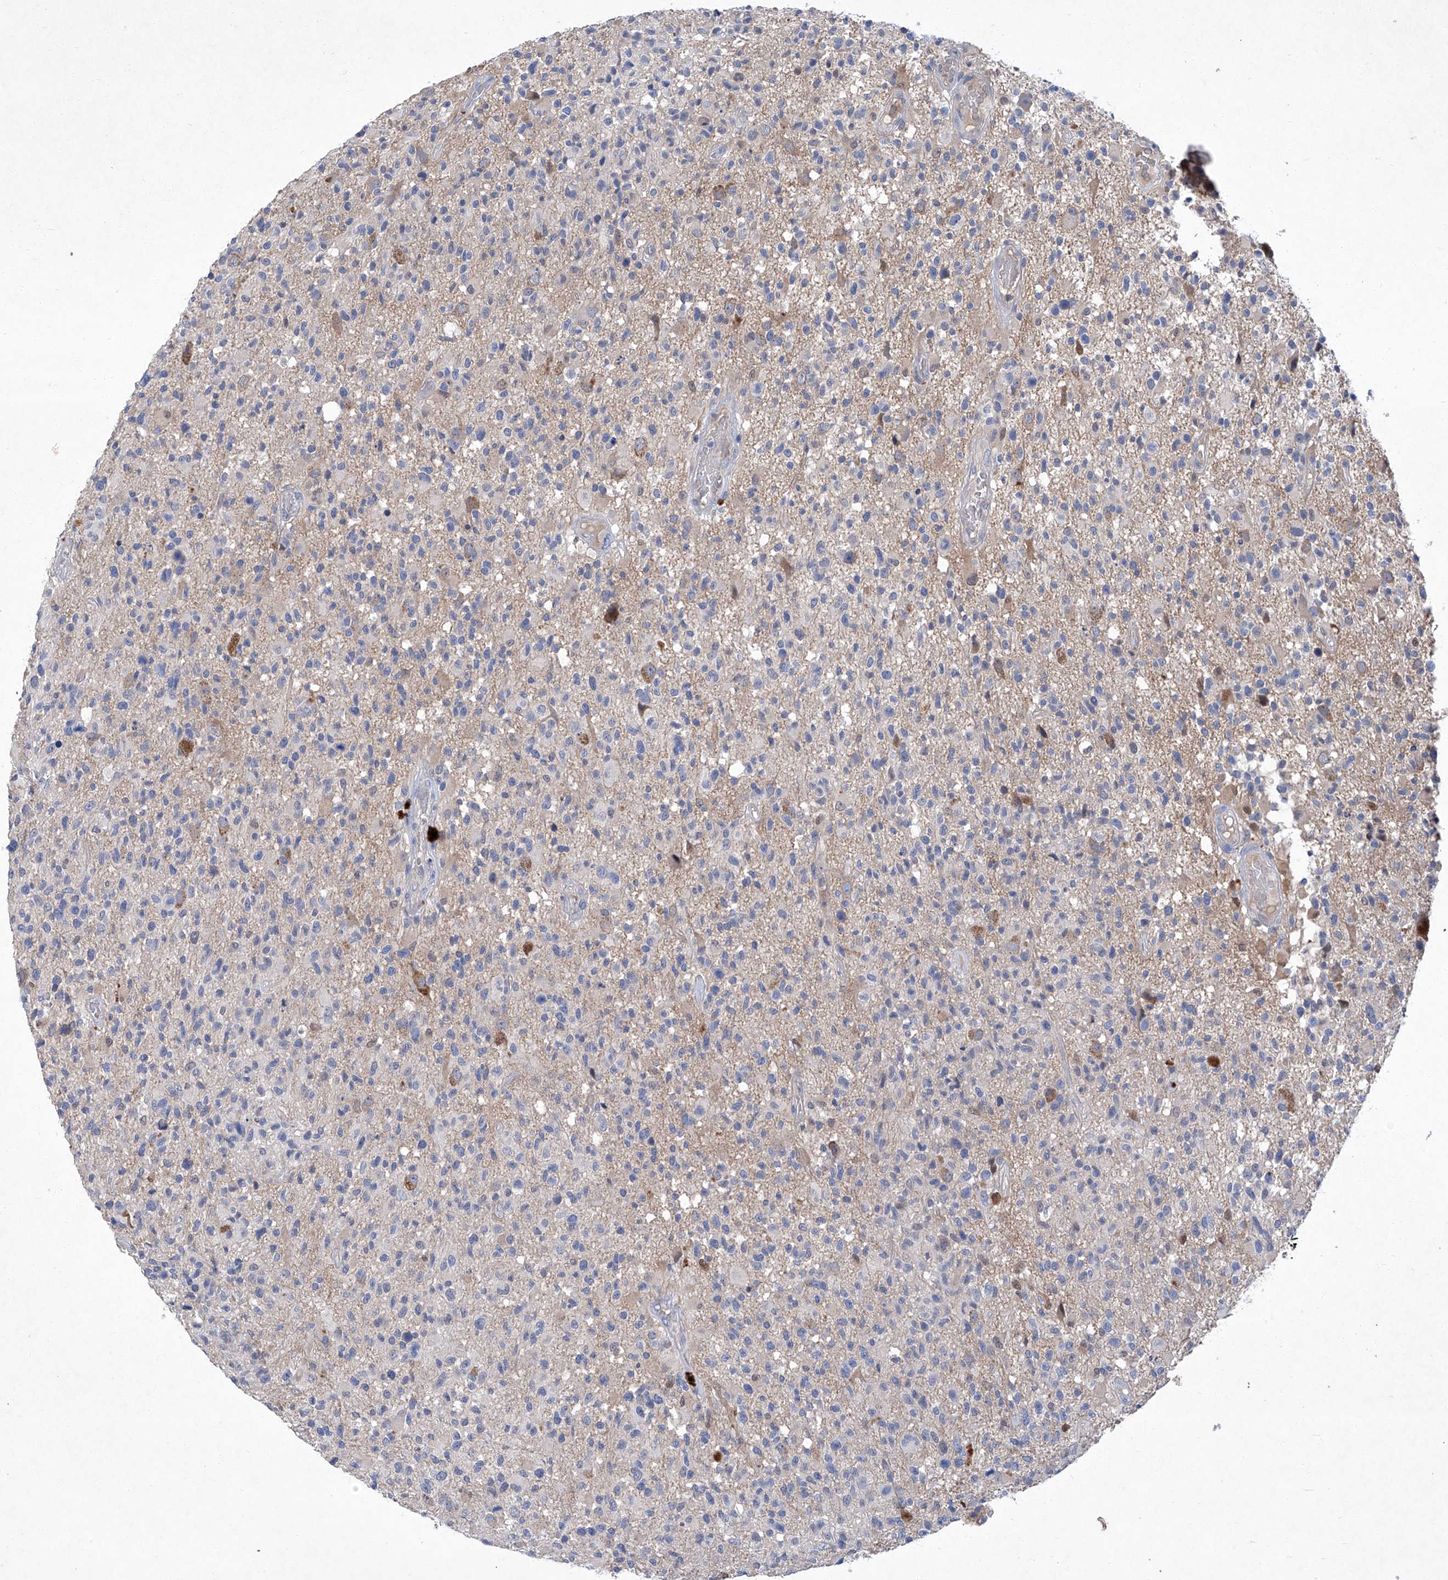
{"staining": {"intensity": "negative", "quantity": "none", "location": "none"}, "tissue": "glioma", "cell_type": "Tumor cells", "image_type": "cancer", "snomed": [{"axis": "morphology", "description": "Glioma, malignant, High grade"}, {"axis": "morphology", "description": "Glioblastoma, NOS"}, {"axis": "topography", "description": "Brain"}], "caption": "The micrograph demonstrates no significant positivity in tumor cells of glioblastoma.", "gene": "SBK2", "patient": {"sex": "male", "age": 60}}